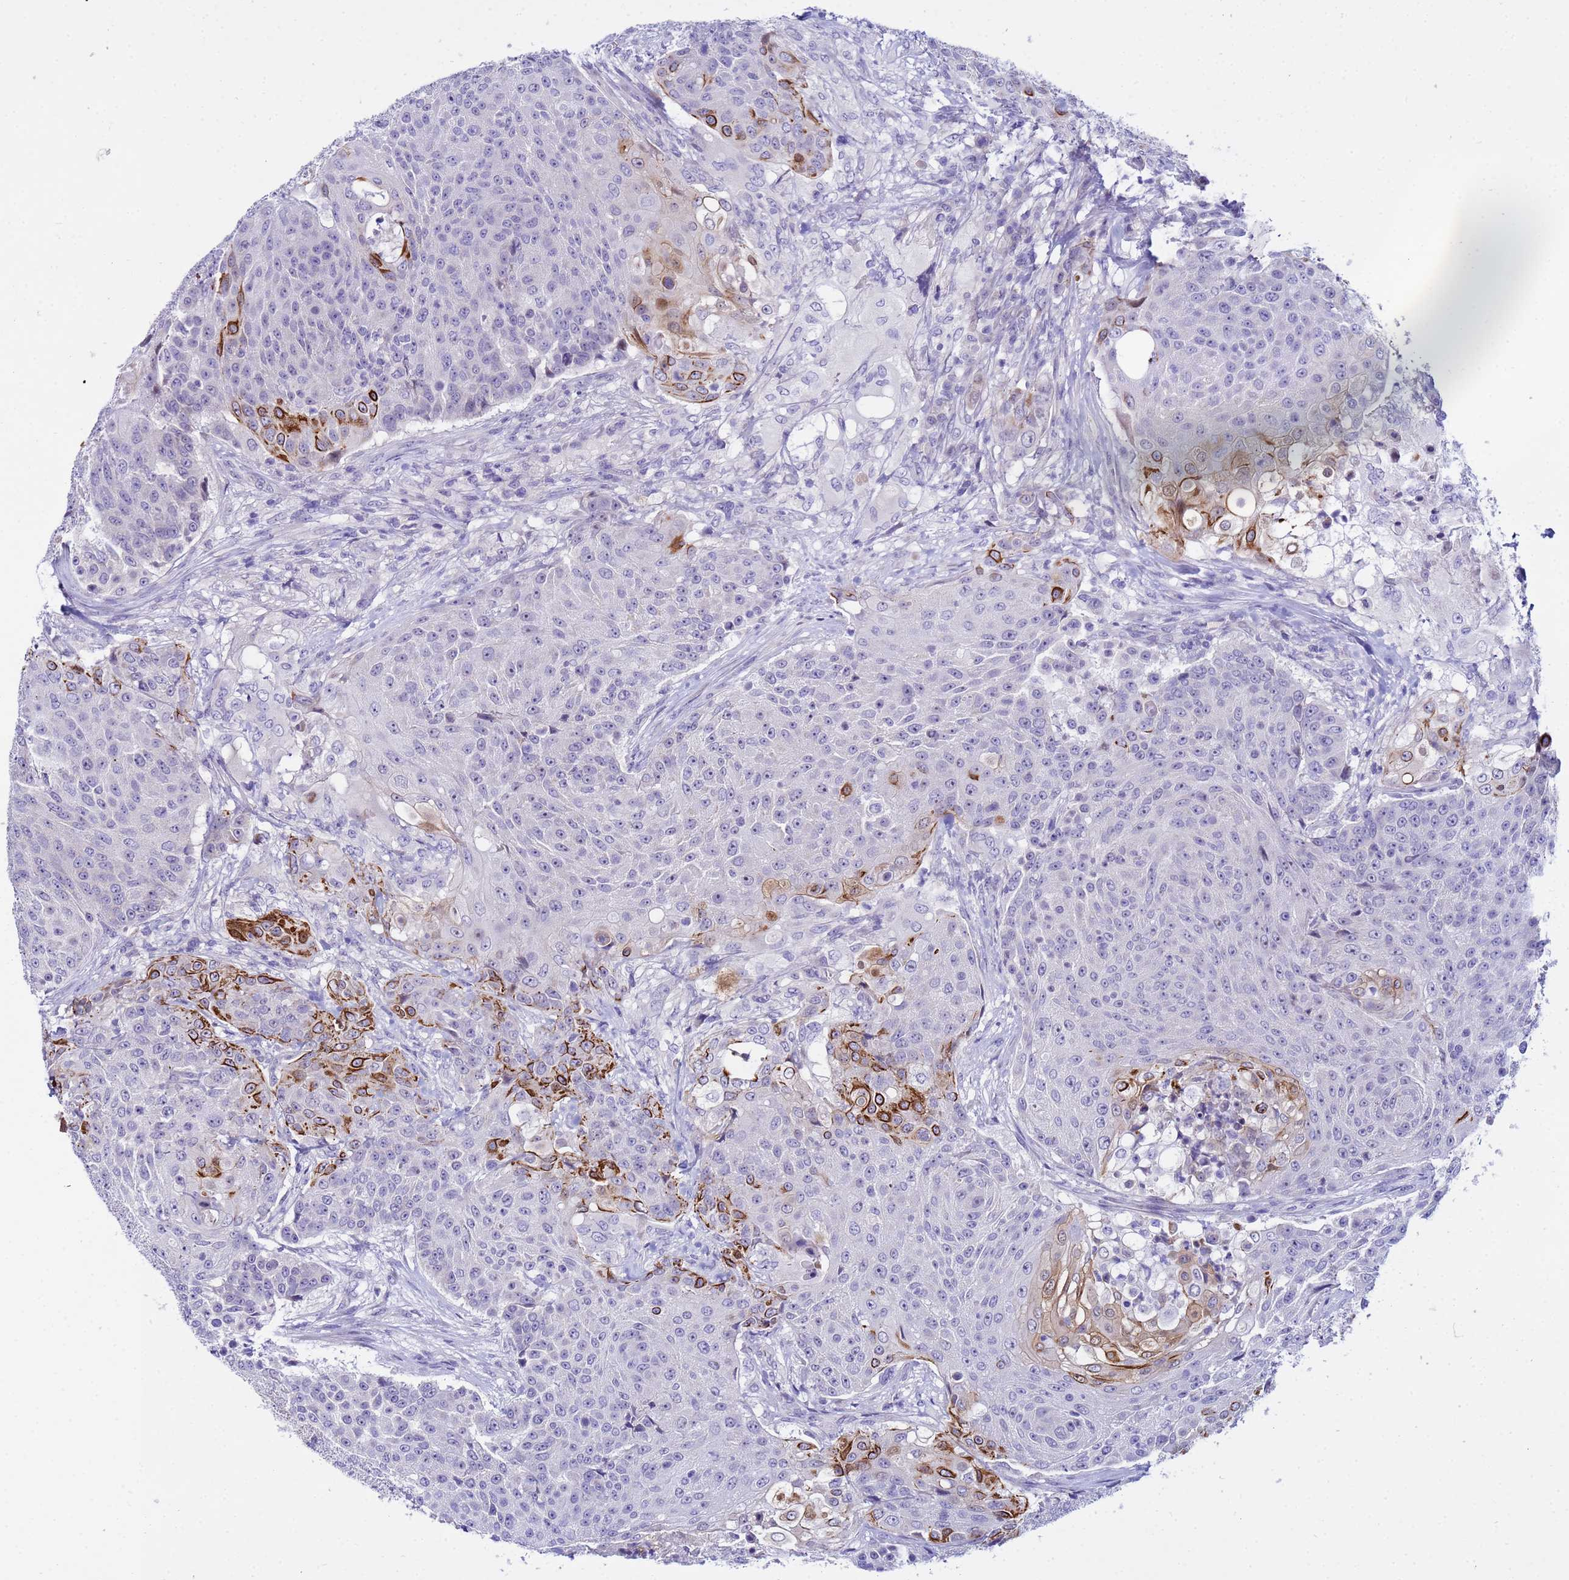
{"staining": {"intensity": "moderate", "quantity": "<25%", "location": "cytoplasmic/membranous"}, "tissue": "urothelial cancer", "cell_type": "Tumor cells", "image_type": "cancer", "snomed": [{"axis": "morphology", "description": "Urothelial carcinoma, High grade"}, {"axis": "topography", "description": "Urinary bladder"}], "caption": "Immunohistochemistry of human high-grade urothelial carcinoma displays low levels of moderate cytoplasmic/membranous expression in approximately <25% of tumor cells. (brown staining indicates protein expression, while blue staining denotes nuclei).", "gene": "IGSF11", "patient": {"sex": "female", "age": 63}}